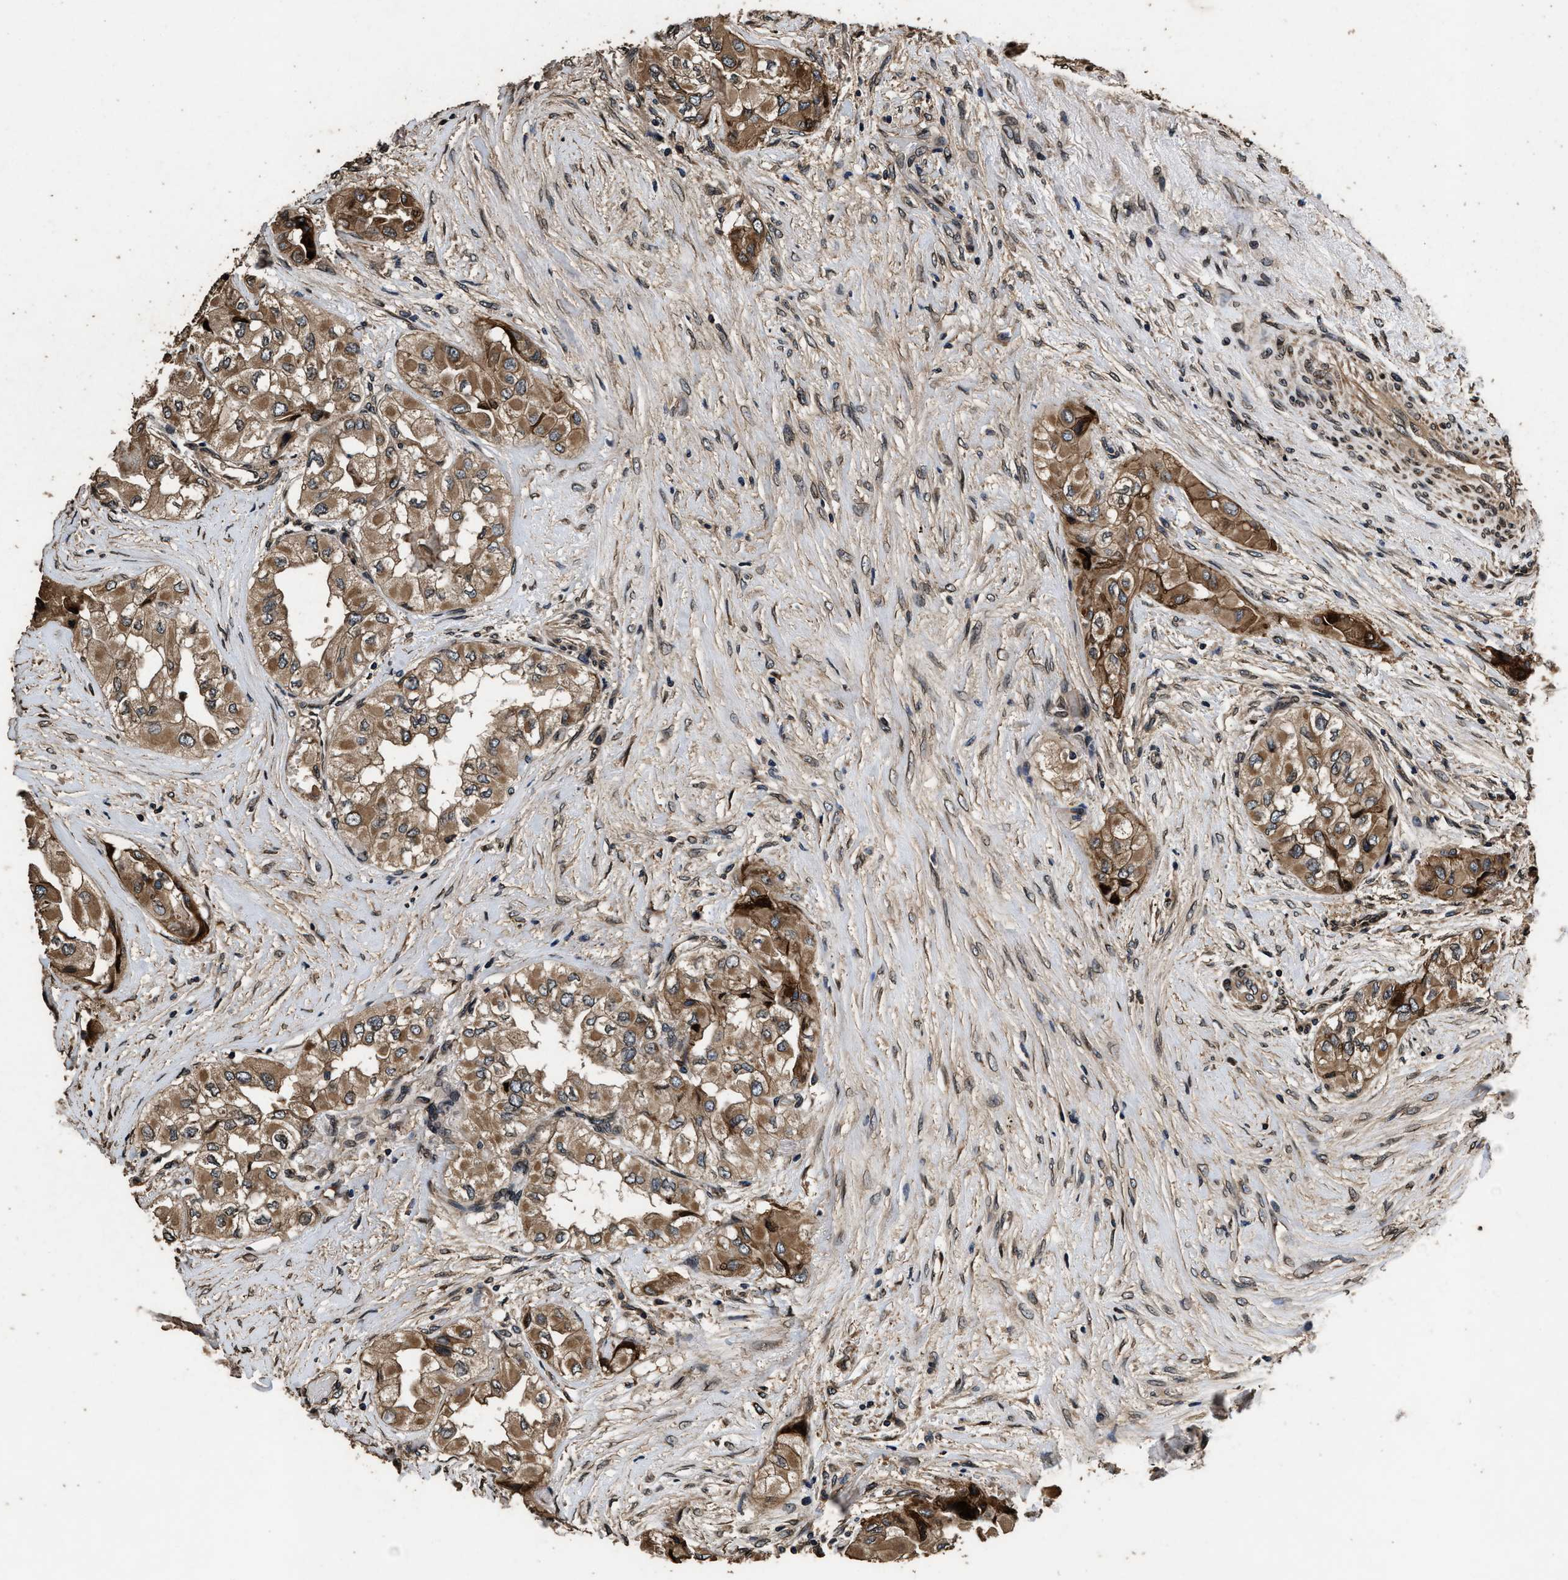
{"staining": {"intensity": "moderate", "quantity": ">75%", "location": "cytoplasmic/membranous"}, "tissue": "thyroid cancer", "cell_type": "Tumor cells", "image_type": "cancer", "snomed": [{"axis": "morphology", "description": "Papillary adenocarcinoma, NOS"}, {"axis": "topography", "description": "Thyroid gland"}], "caption": "An image of thyroid papillary adenocarcinoma stained for a protein displays moderate cytoplasmic/membranous brown staining in tumor cells. The protein of interest is stained brown, and the nuclei are stained in blue (DAB IHC with brightfield microscopy, high magnification).", "gene": "ACCS", "patient": {"sex": "female", "age": 59}}